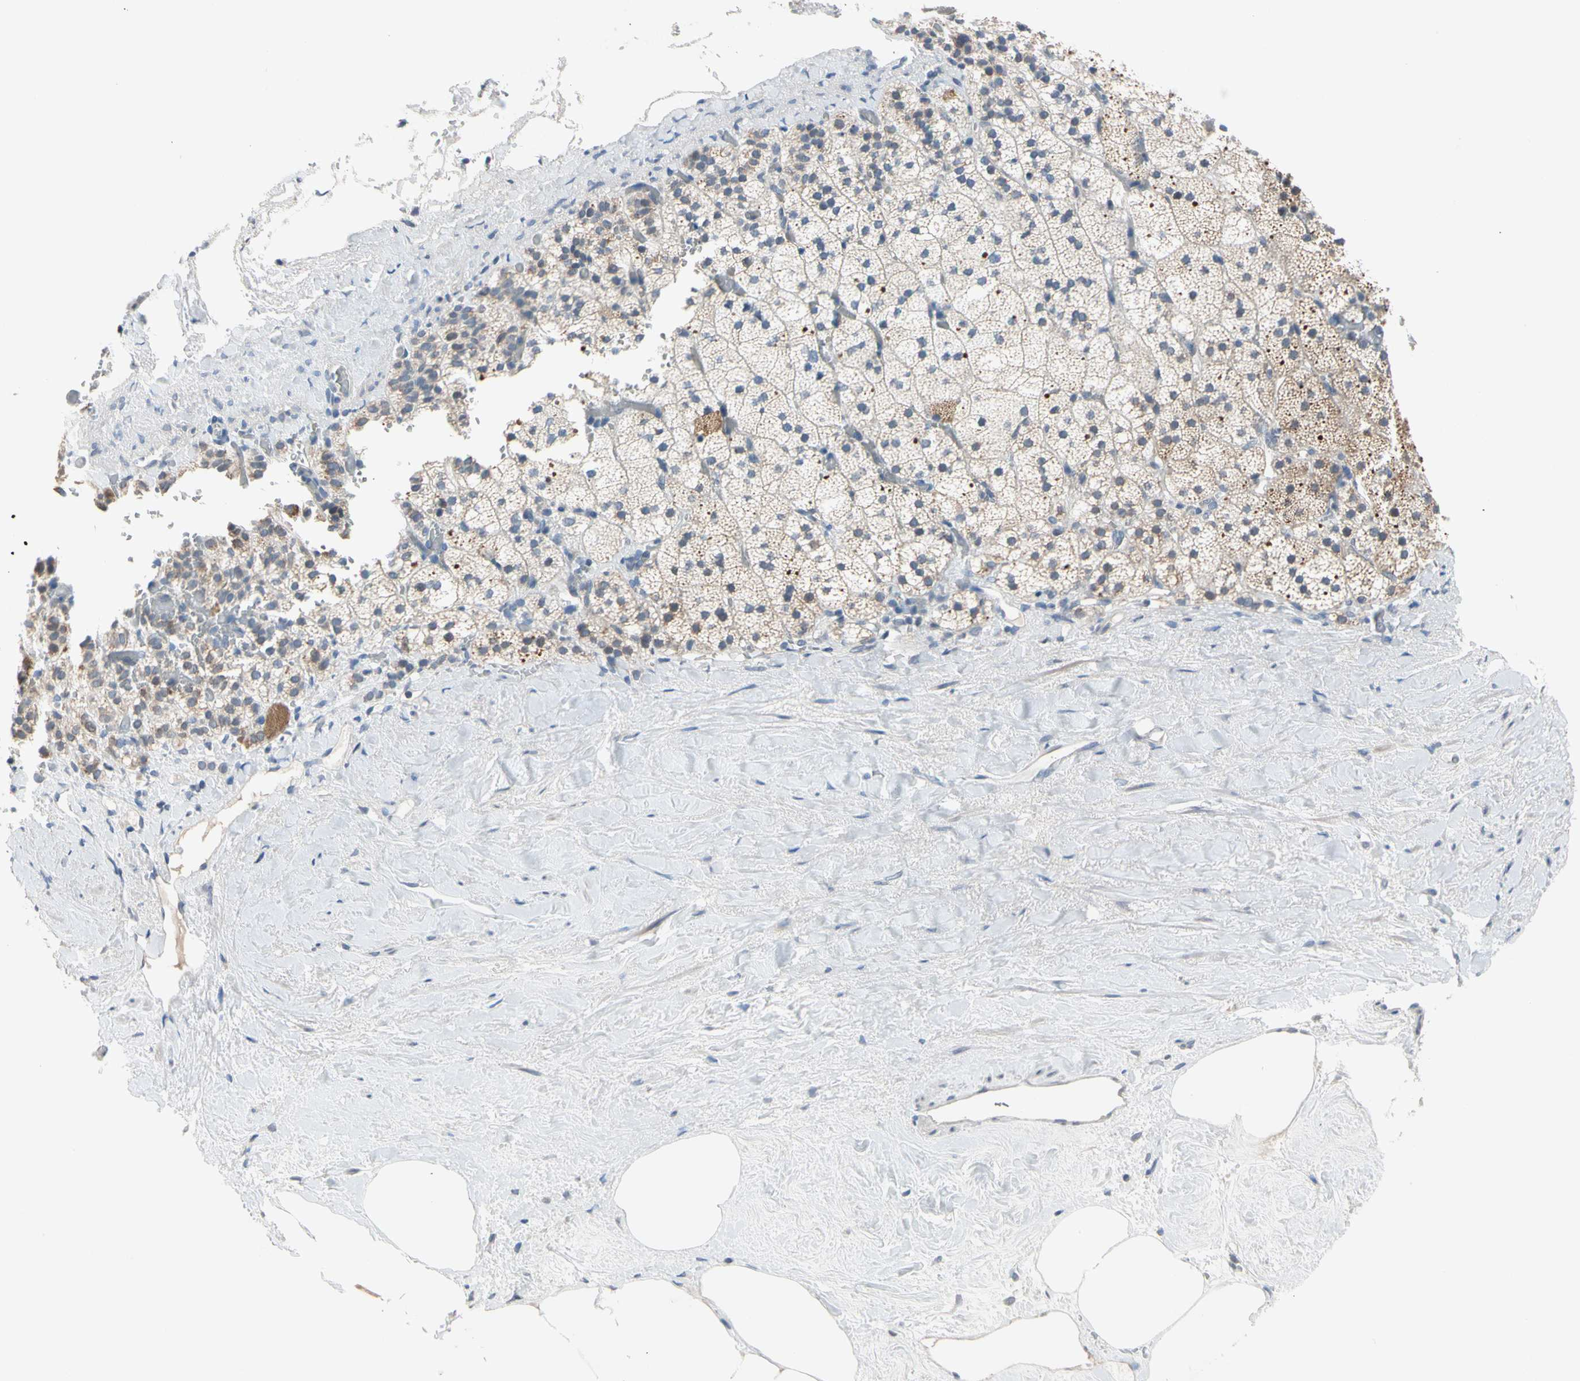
{"staining": {"intensity": "moderate", "quantity": ">75%", "location": "cytoplasmic/membranous"}, "tissue": "adrenal gland", "cell_type": "Glandular cells", "image_type": "normal", "snomed": [{"axis": "morphology", "description": "Normal tissue, NOS"}, {"axis": "topography", "description": "Adrenal gland"}], "caption": "Glandular cells display medium levels of moderate cytoplasmic/membranous staining in approximately >75% of cells in normal adrenal gland.", "gene": "MARK1", "patient": {"sex": "male", "age": 35}}